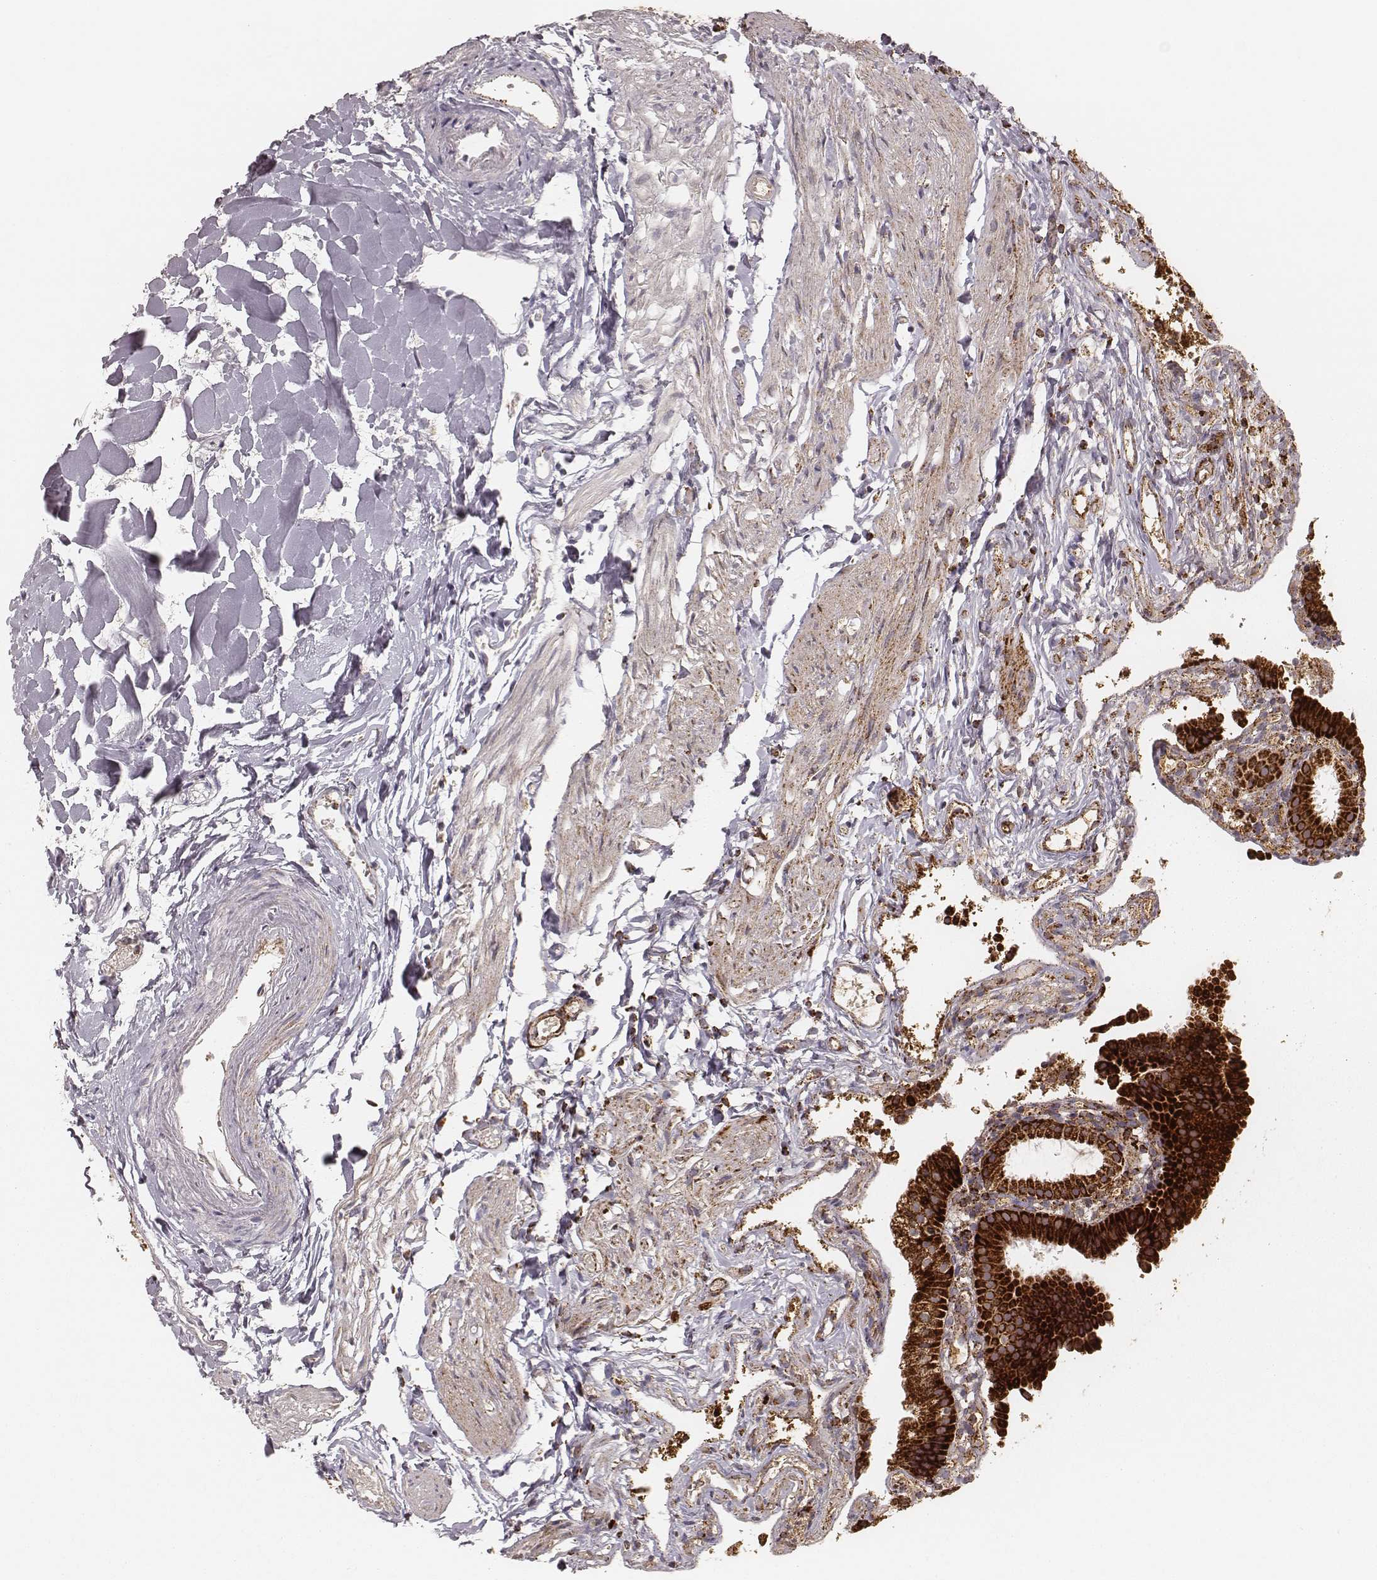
{"staining": {"intensity": "strong", "quantity": ">75%", "location": "cytoplasmic/membranous"}, "tissue": "gallbladder", "cell_type": "Glandular cells", "image_type": "normal", "snomed": [{"axis": "morphology", "description": "Normal tissue, NOS"}, {"axis": "topography", "description": "Gallbladder"}], "caption": "The immunohistochemical stain labels strong cytoplasmic/membranous staining in glandular cells of unremarkable gallbladder. Immunohistochemistry stains the protein in brown and the nuclei are stained blue.", "gene": "CS", "patient": {"sex": "female", "age": 47}}